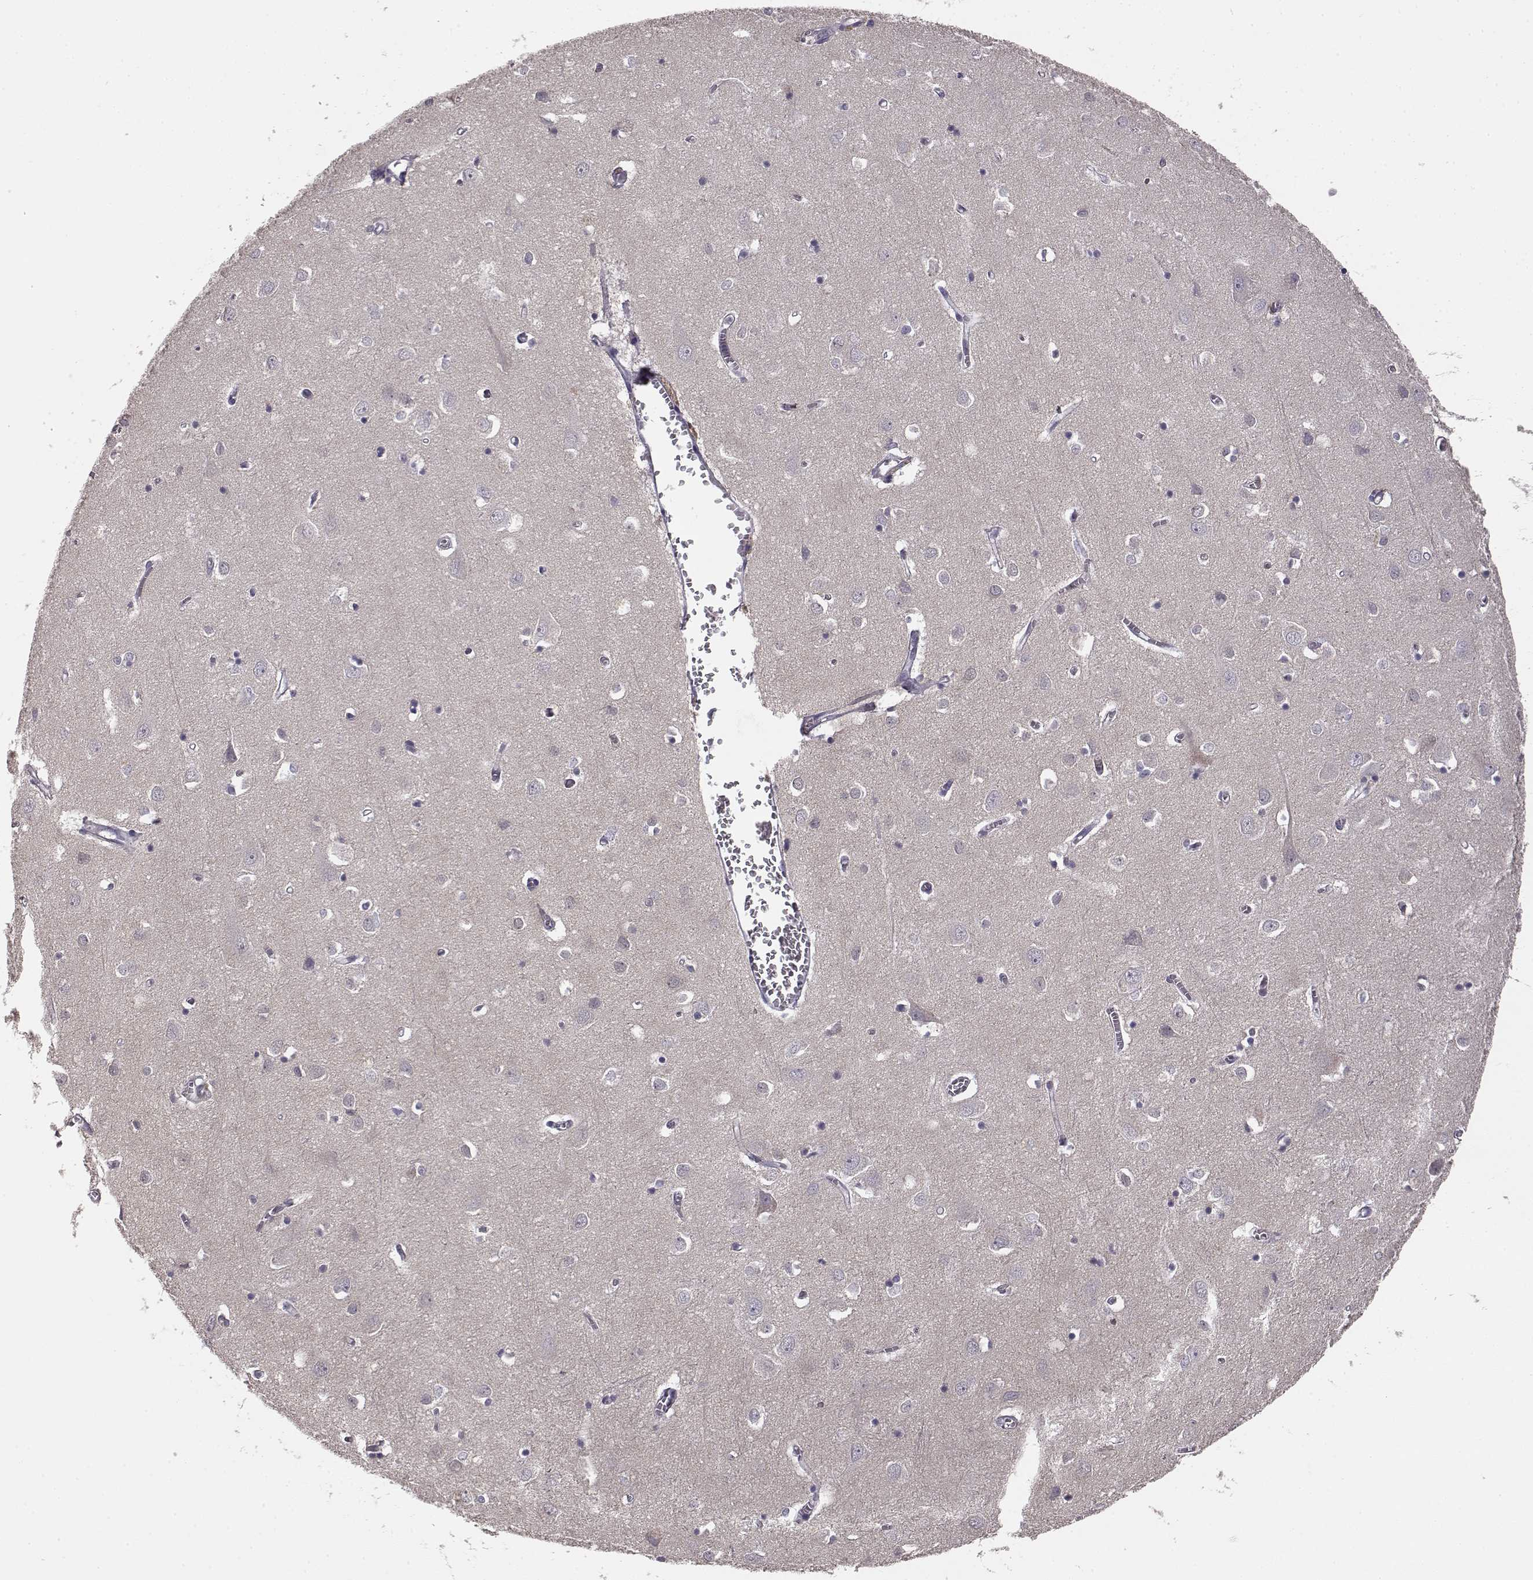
{"staining": {"intensity": "negative", "quantity": "none", "location": "none"}, "tissue": "cerebral cortex", "cell_type": "Endothelial cells", "image_type": "normal", "snomed": [{"axis": "morphology", "description": "Normal tissue, NOS"}, {"axis": "topography", "description": "Cerebral cortex"}], "caption": "Histopathology image shows no significant protein positivity in endothelial cells of benign cerebral cortex. The staining is performed using DAB (3,3'-diaminobenzidine) brown chromogen with nuclei counter-stained in using hematoxylin.", "gene": "KRT81", "patient": {"sex": "male", "age": 70}}